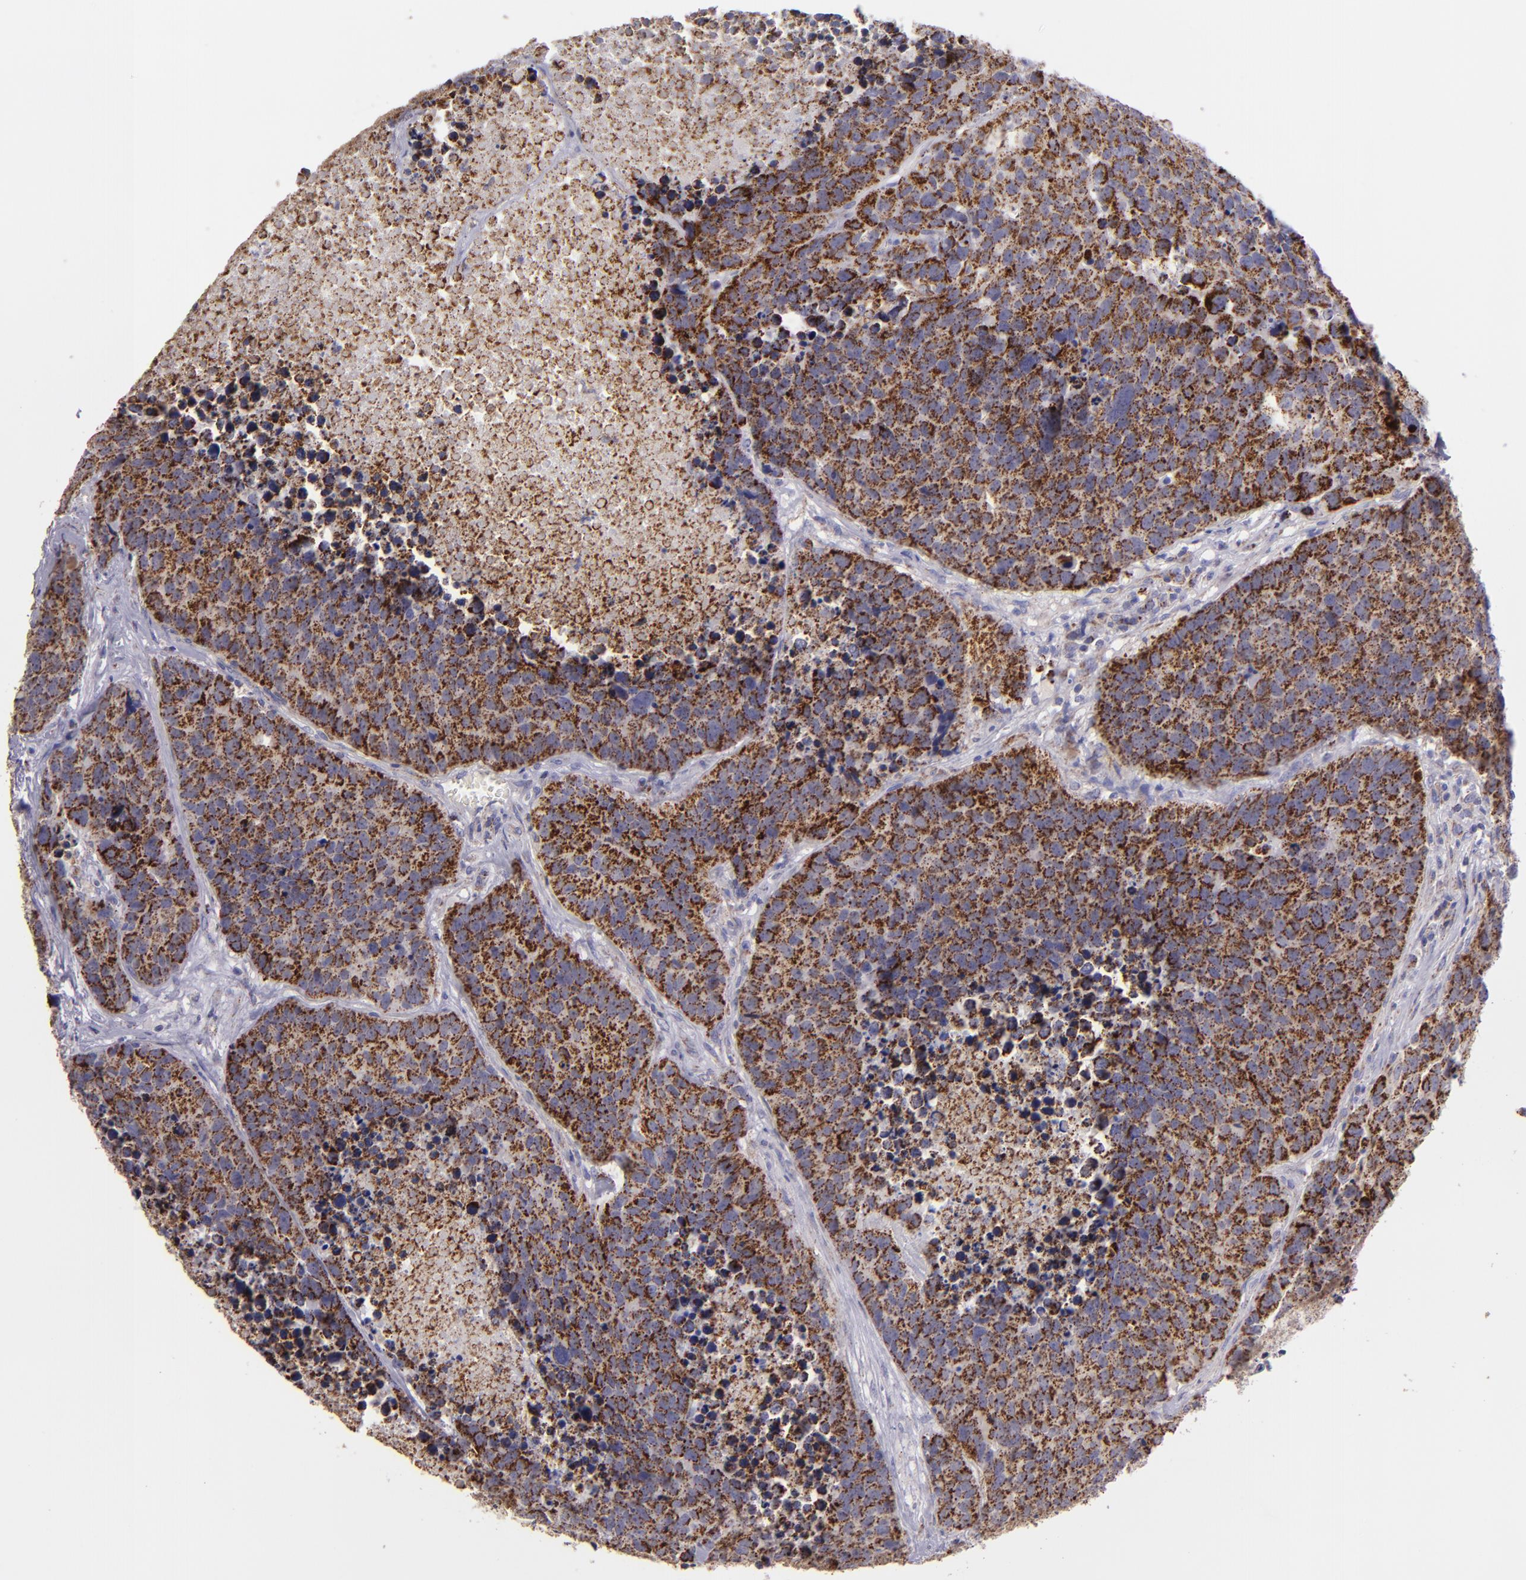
{"staining": {"intensity": "moderate", "quantity": ">75%", "location": "cytoplasmic/membranous"}, "tissue": "carcinoid", "cell_type": "Tumor cells", "image_type": "cancer", "snomed": [{"axis": "morphology", "description": "Carcinoid, malignant, NOS"}, {"axis": "topography", "description": "Lung"}], "caption": "Immunohistochemistry staining of carcinoid, which demonstrates medium levels of moderate cytoplasmic/membranous expression in about >75% of tumor cells indicating moderate cytoplasmic/membranous protein staining. The staining was performed using DAB (brown) for protein detection and nuclei were counterstained in hematoxylin (blue).", "gene": "HSPD1", "patient": {"sex": "male", "age": 60}}